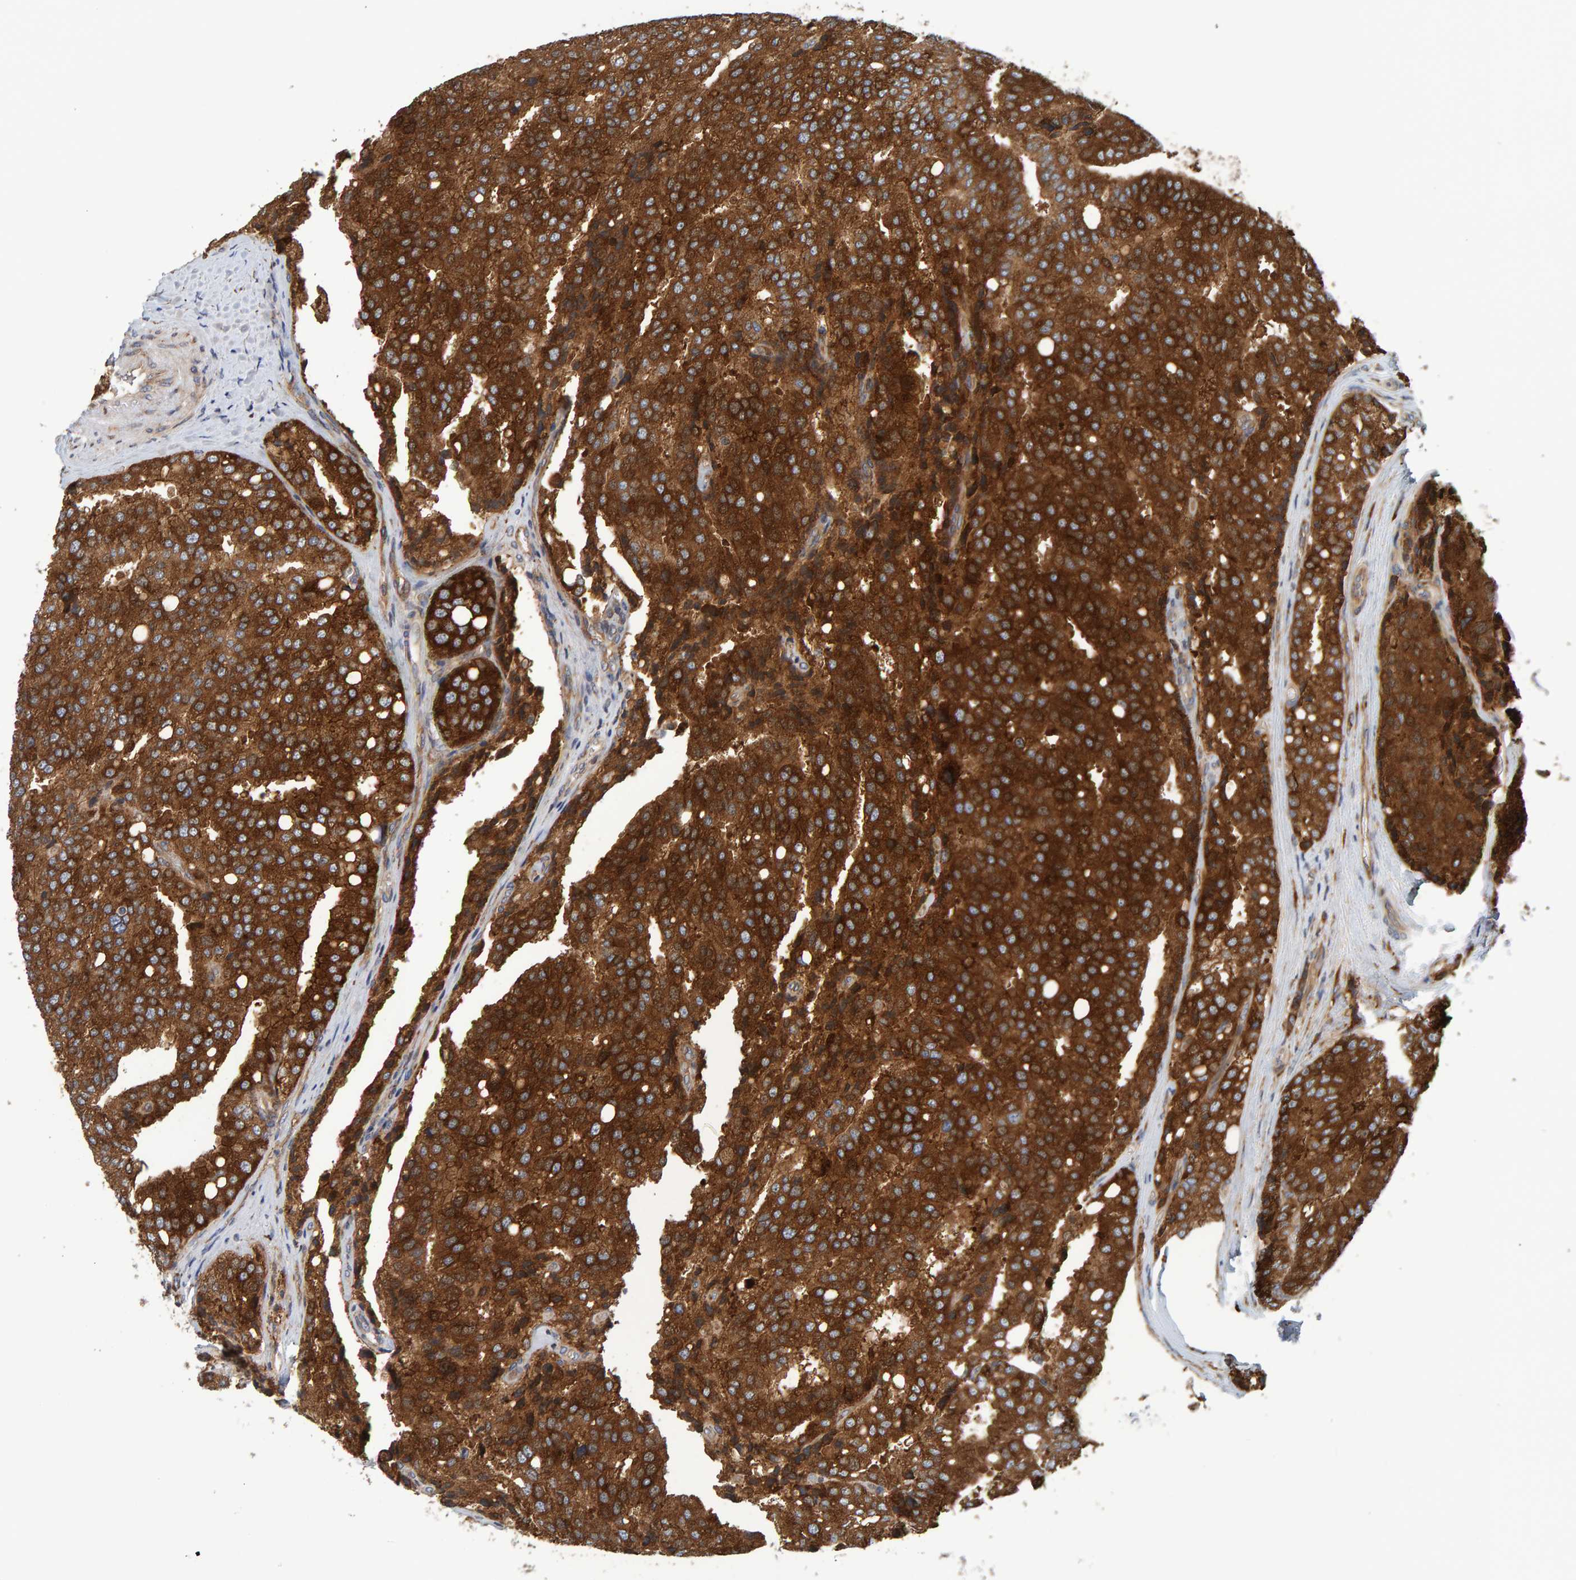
{"staining": {"intensity": "strong", "quantity": ">75%", "location": "cytoplasmic/membranous"}, "tissue": "prostate cancer", "cell_type": "Tumor cells", "image_type": "cancer", "snomed": [{"axis": "morphology", "description": "Adenocarcinoma, High grade"}, {"axis": "topography", "description": "Prostate"}], "caption": "High-grade adenocarcinoma (prostate) stained with a protein marker demonstrates strong staining in tumor cells.", "gene": "BAIAP2", "patient": {"sex": "male", "age": 50}}